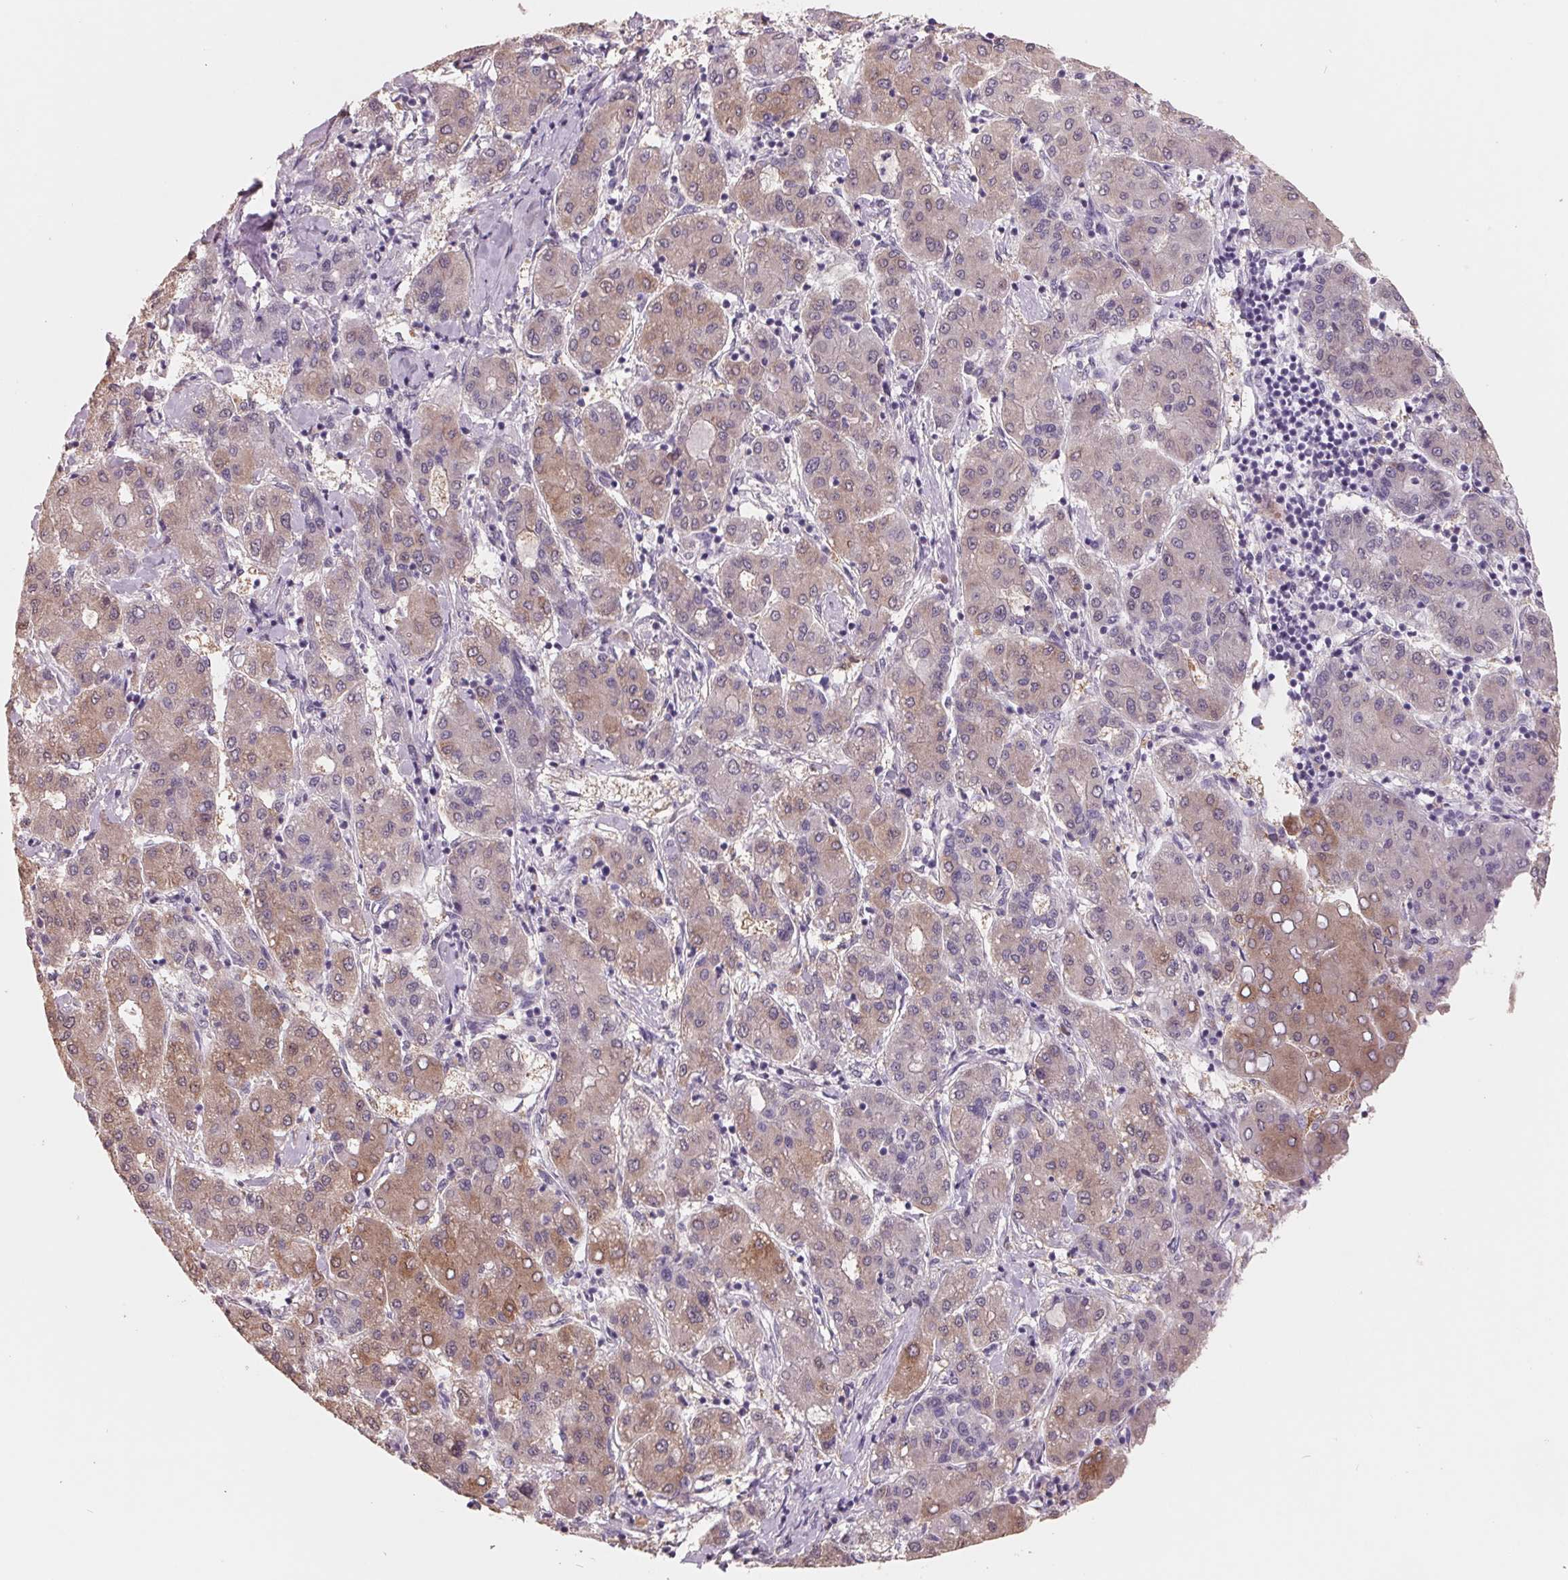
{"staining": {"intensity": "weak", "quantity": "25%-75%", "location": "cytoplasmic/membranous,nuclear"}, "tissue": "liver cancer", "cell_type": "Tumor cells", "image_type": "cancer", "snomed": [{"axis": "morphology", "description": "Carcinoma, Hepatocellular, NOS"}, {"axis": "topography", "description": "Liver"}], "caption": "Human liver cancer (hepatocellular carcinoma) stained with a brown dye displays weak cytoplasmic/membranous and nuclear positive positivity in about 25%-75% of tumor cells.", "gene": "FTCD", "patient": {"sex": "male", "age": 65}}